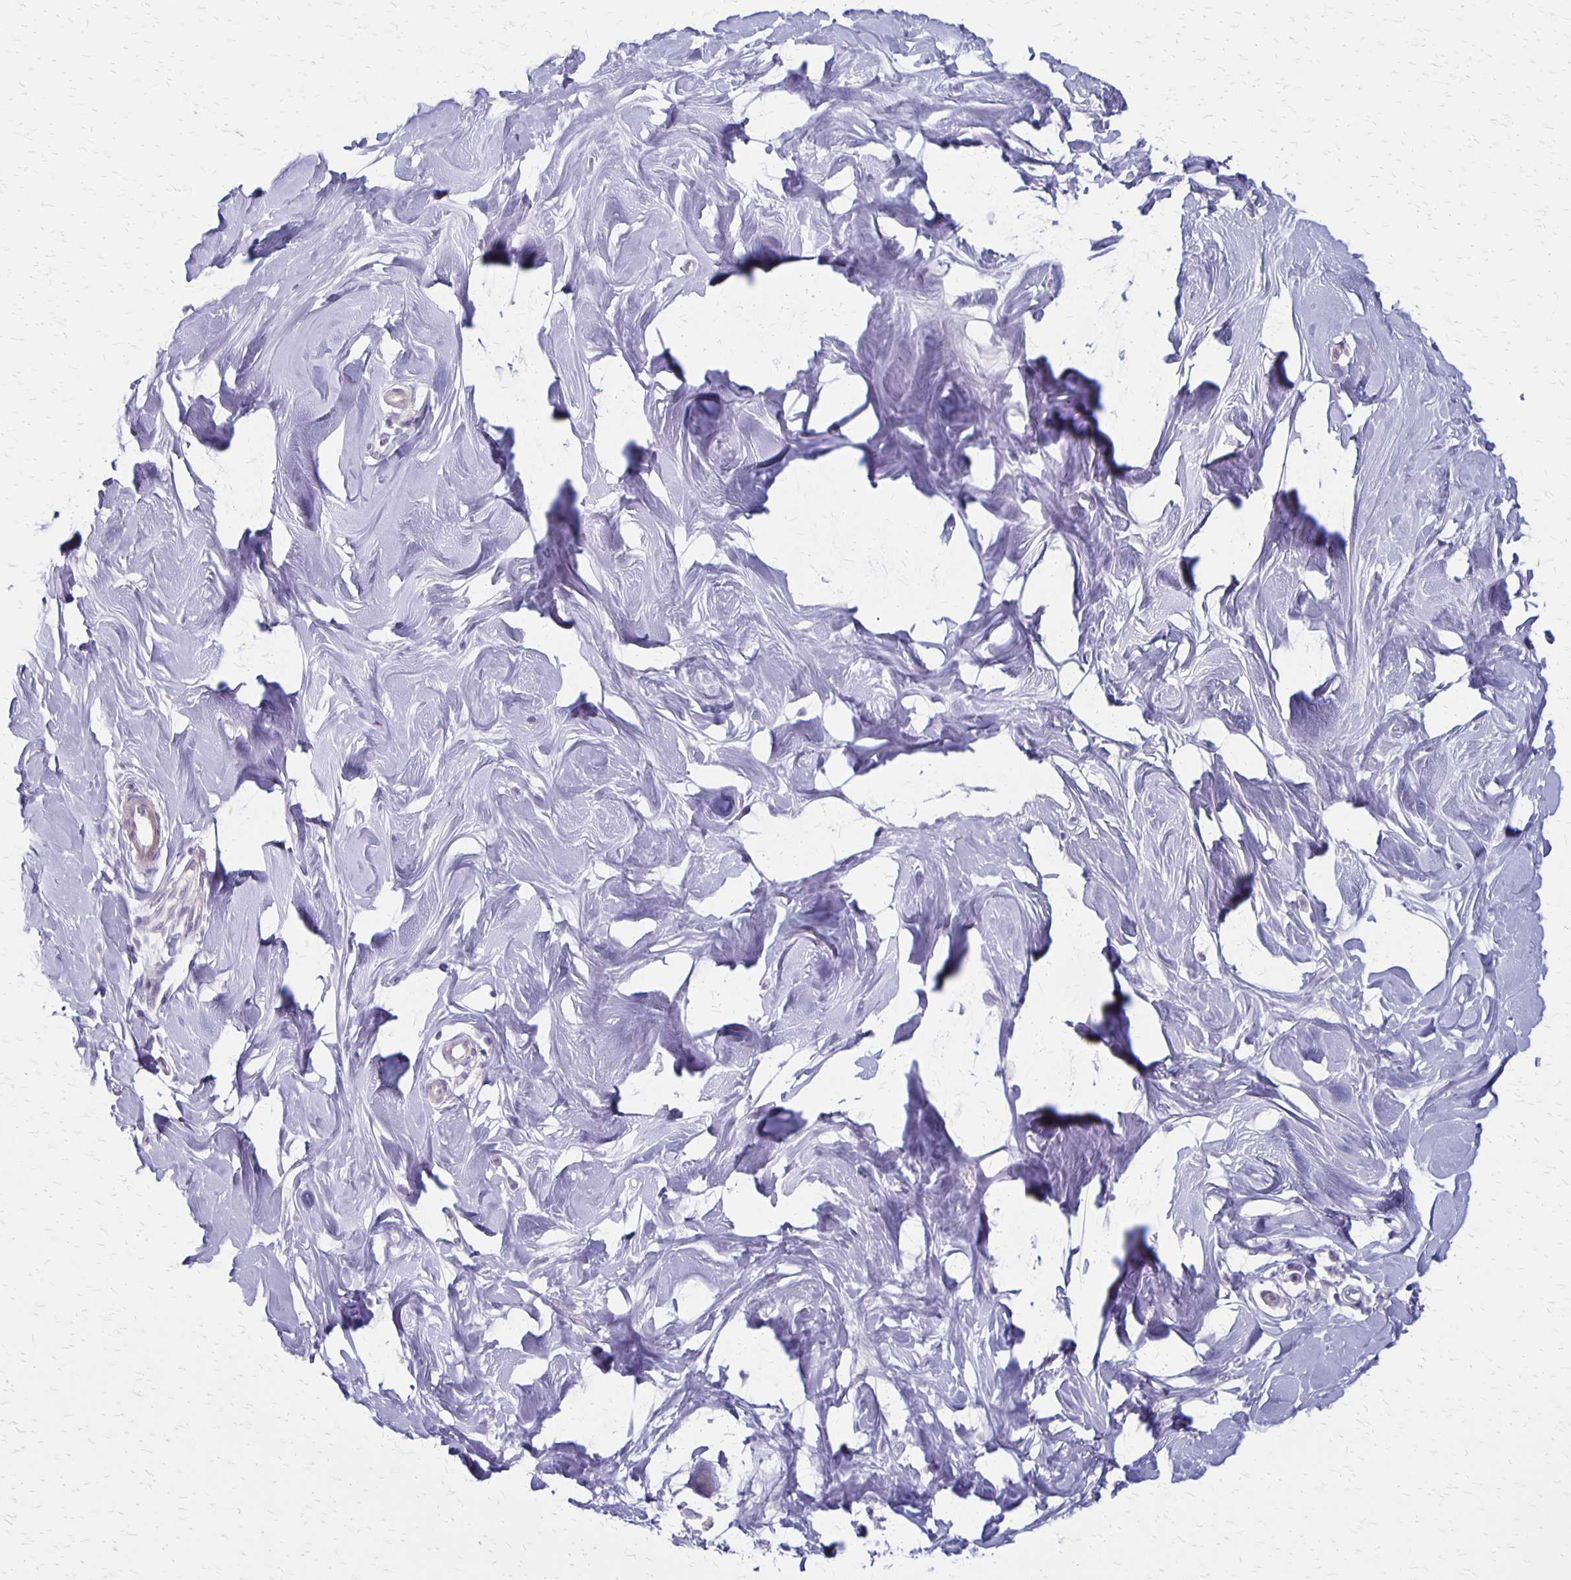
{"staining": {"intensity": "negative", "quantity": "none", "location": "none"}, "tissue": "breast", "cell_type": "Adipocytes", "image_type": "normal", "snomed": [{"axis": "morphology", "description": "Normal tissue, NOS"}, {"axis": "topography", "description": "Breast"}], "caption": "Adipocytes show no significant protein positivity in normal breast.", "gene": "HOMER1", "patient": {"sex": "female", "age": 27}}